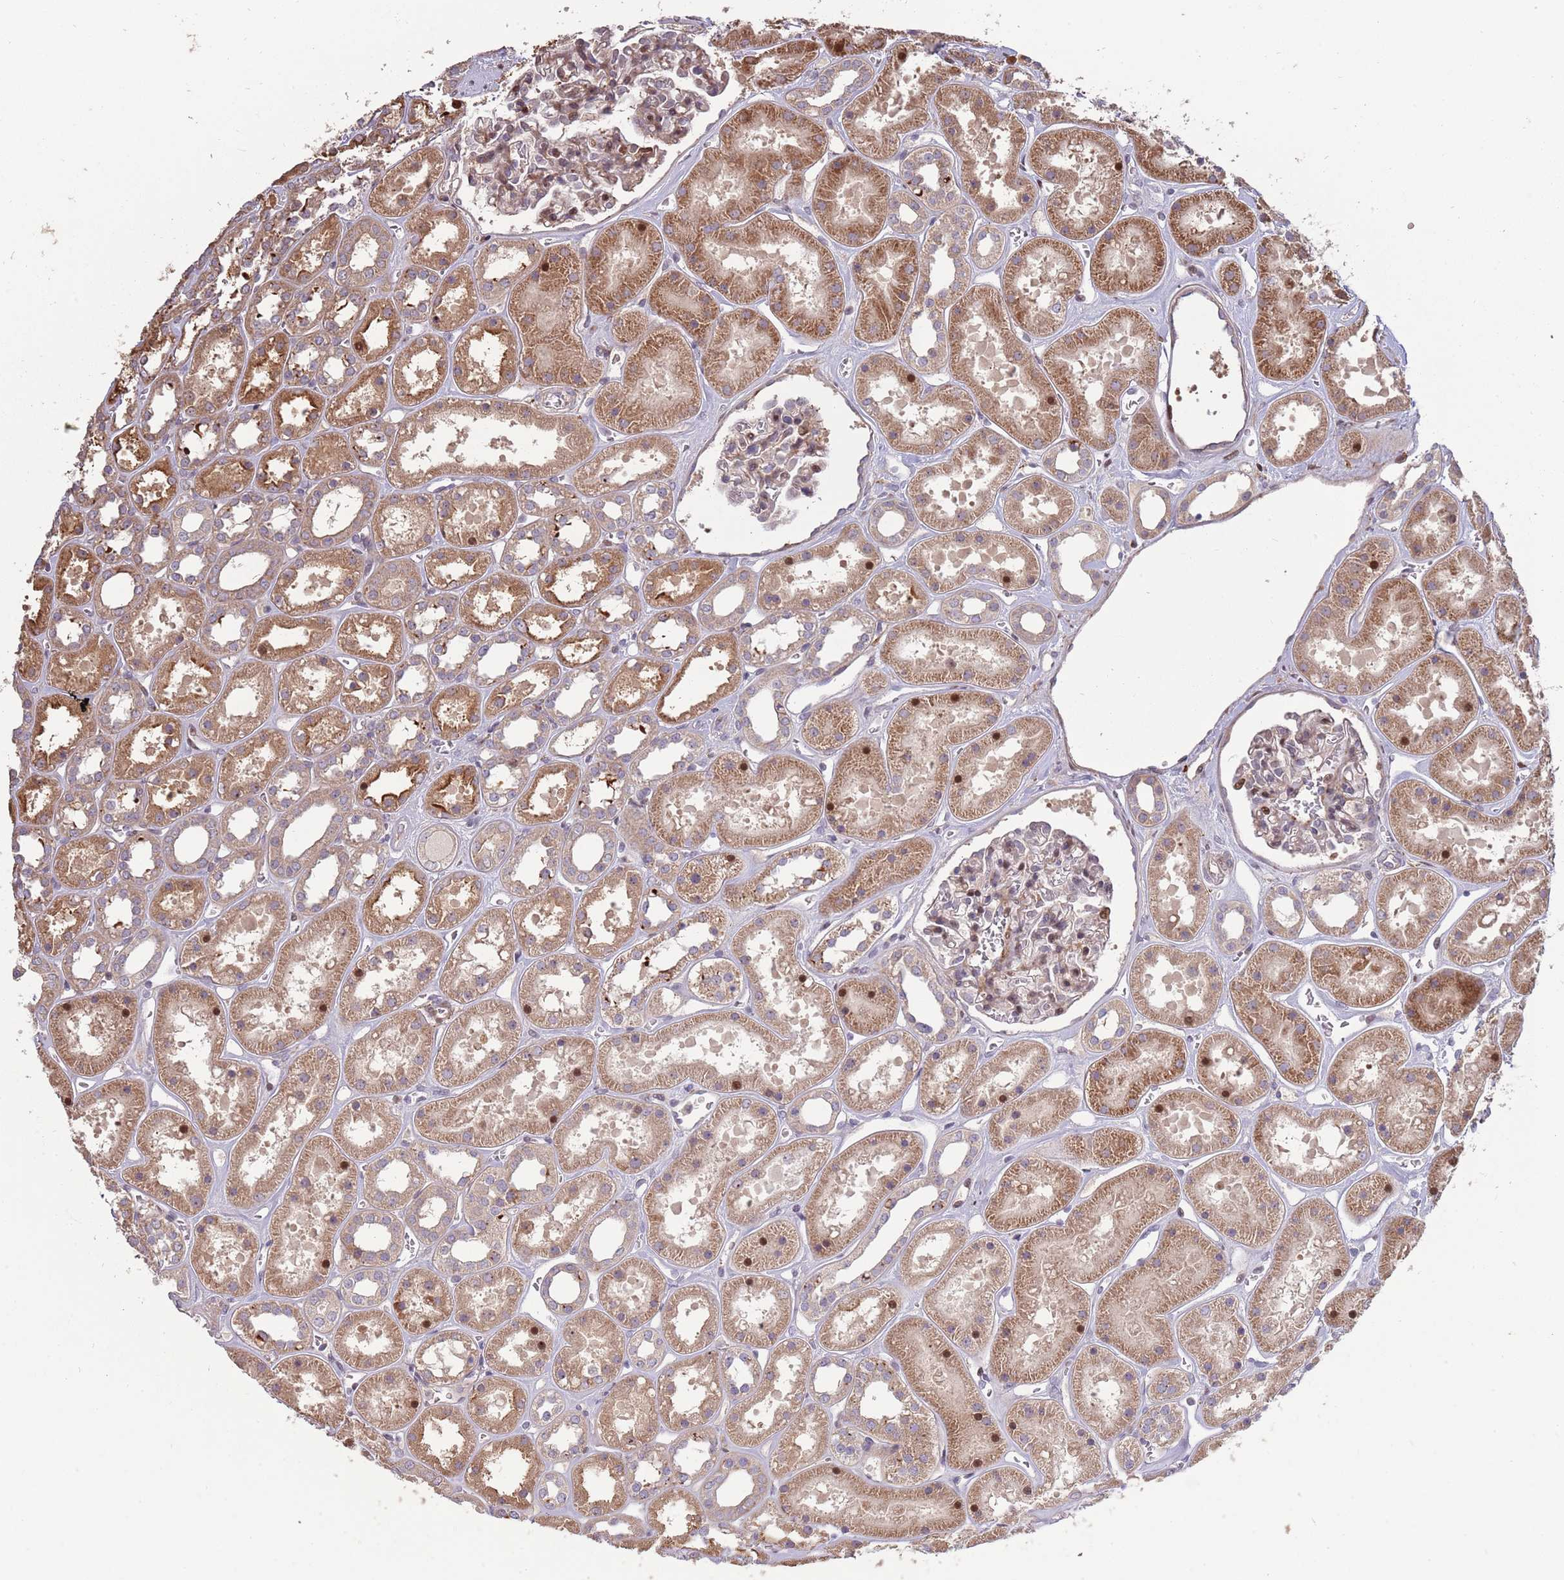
{"staining": {"intensity": "moderate", "quantity": "<25%", "location": "nuclear"}, "tissue": "kidney", "cell_type": "Cells in glomeruli", "image_type": "normal", "snomed": [{"axis": "morphology", "description": "Normal tissue, NOS"}, {"axis": "topography", "description": "Kidney"}], "caption": "The histopathology image reveals immunohistochemical staining of benign kidney. There is moderate nuclear expression is present in about <25% of cells in glomeruli.", "gene": "SYNDIG1L", "patient": {"sex": "female", "age": 41}}